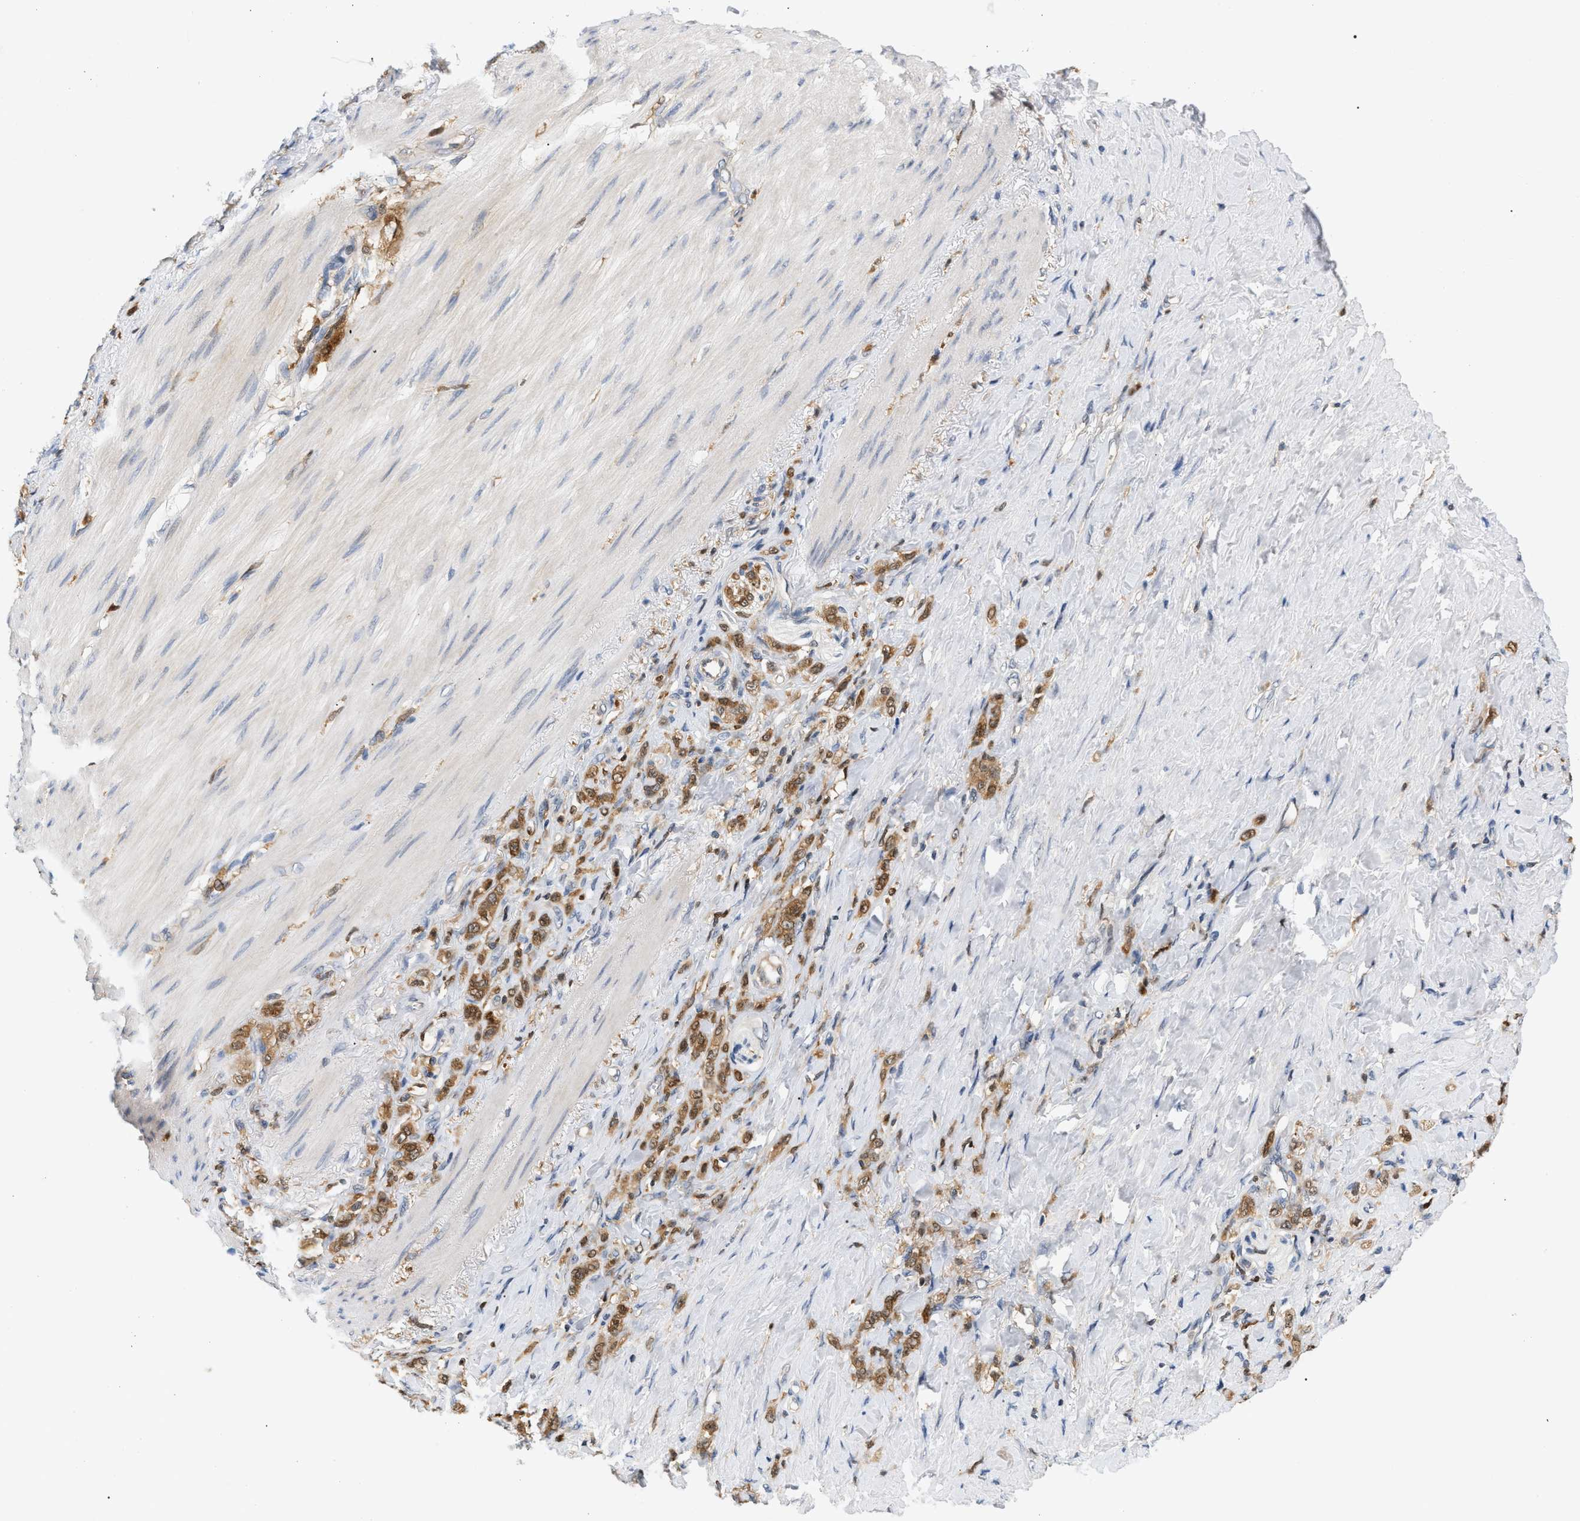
{"staining": {"intensity": "moderate", "quantity": ">75%", "location": "cytoplasmic/membranous"}, "tissue": "stomach cancer", "cell_type": "Tumor cells", "image_type": "cancer", "snomed": [{"axis": "morphology", "description": "Adenocarcinoma, NOS"}, {"axis": "topography", "description": "Stomach"}], "caption": "High-power microscopy captured an IHC histopathology image of adenocarcinoma (stomach), revealing moderate cytoplasmic/membranous staining in about >75% of tumor cells. Using DAB (brown) and hematoxylin (blue) stains, captured at high magnification using brightfield microscopy.", "gene": "PYCARD", "patient": {"sex": "male", "age": 82}}